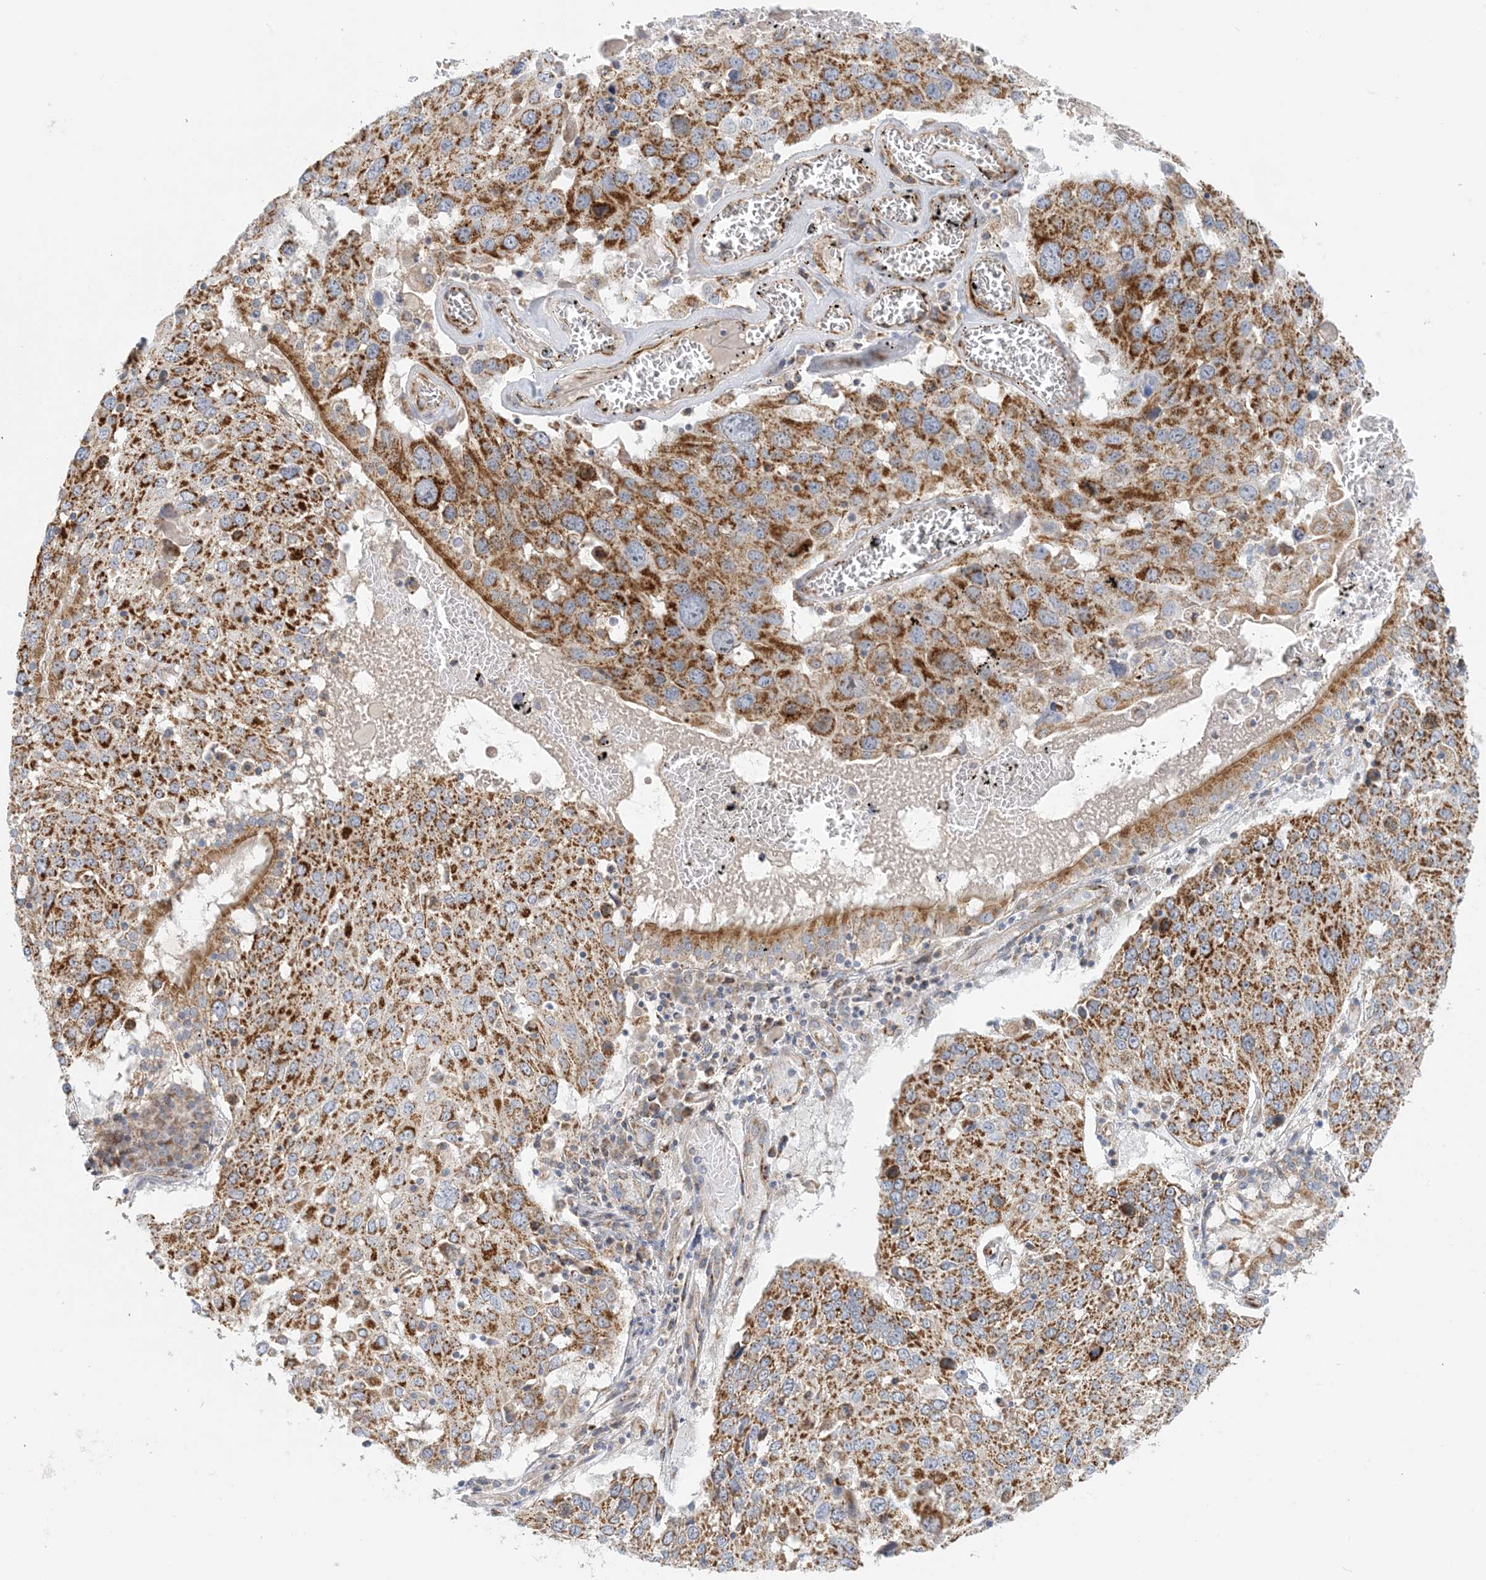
{"staining": {"intensity": "strong", "quantity": ">75%", "location": "cytoplasmic/membranous"}, "tissue": "lung cancer", "cell_type": "Tumor cells", "image_type": "cancer", "snomed": [{"axis": "morphology", "description": "Squamous cell carcinoma, NOS"}, {"axis": "topography", "description": "Lung"}], "caption": "Tumor cells reveal strong cytoplasmic/membranous expression in approximately >75% of cells in lung cancer.", "gene": "COA3", "patient": {"sex": "male", "age": 65}}